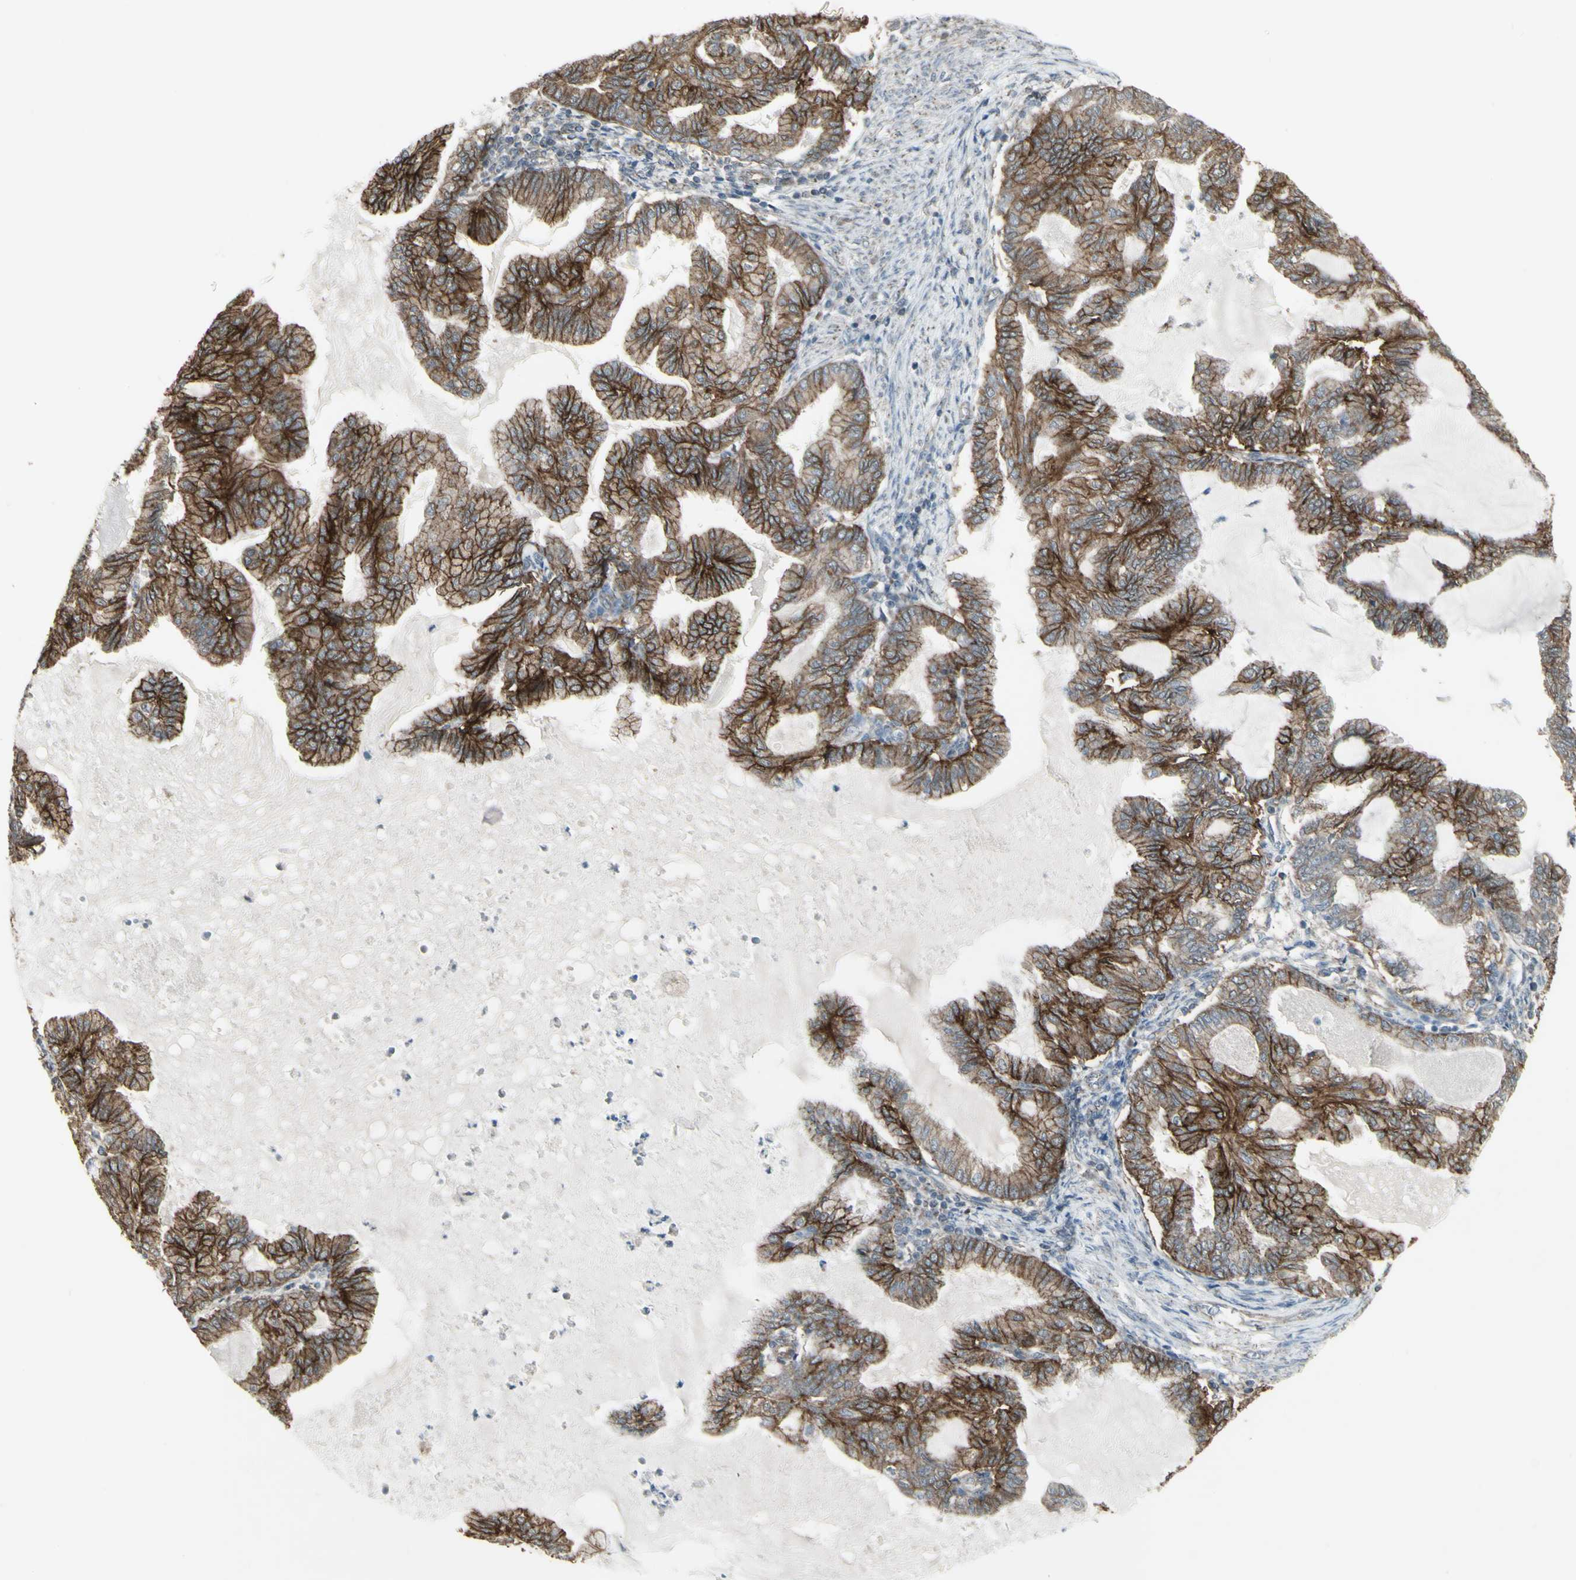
{"staining": {"intensity": "moderate", "quantity": ">75%", "location": "cytoplasmic/membranous"}, "tissue": "endometrial cancer", "cell_type": "Tumor cells", "image_type": "cancer", "snomed": [{"axis": "morphology", "description": "Adenocarcinoma, NOS"}, {"axis": "topography", "description": "Endometrium"}], "caption": "A brown stain highlights moderate cytoplasmic/membranous staining of a protein in human endometrial adenocarcinoma tumor cells.", "gene": "FXYD3", "patient": {"sex": "female", "age": 86}}